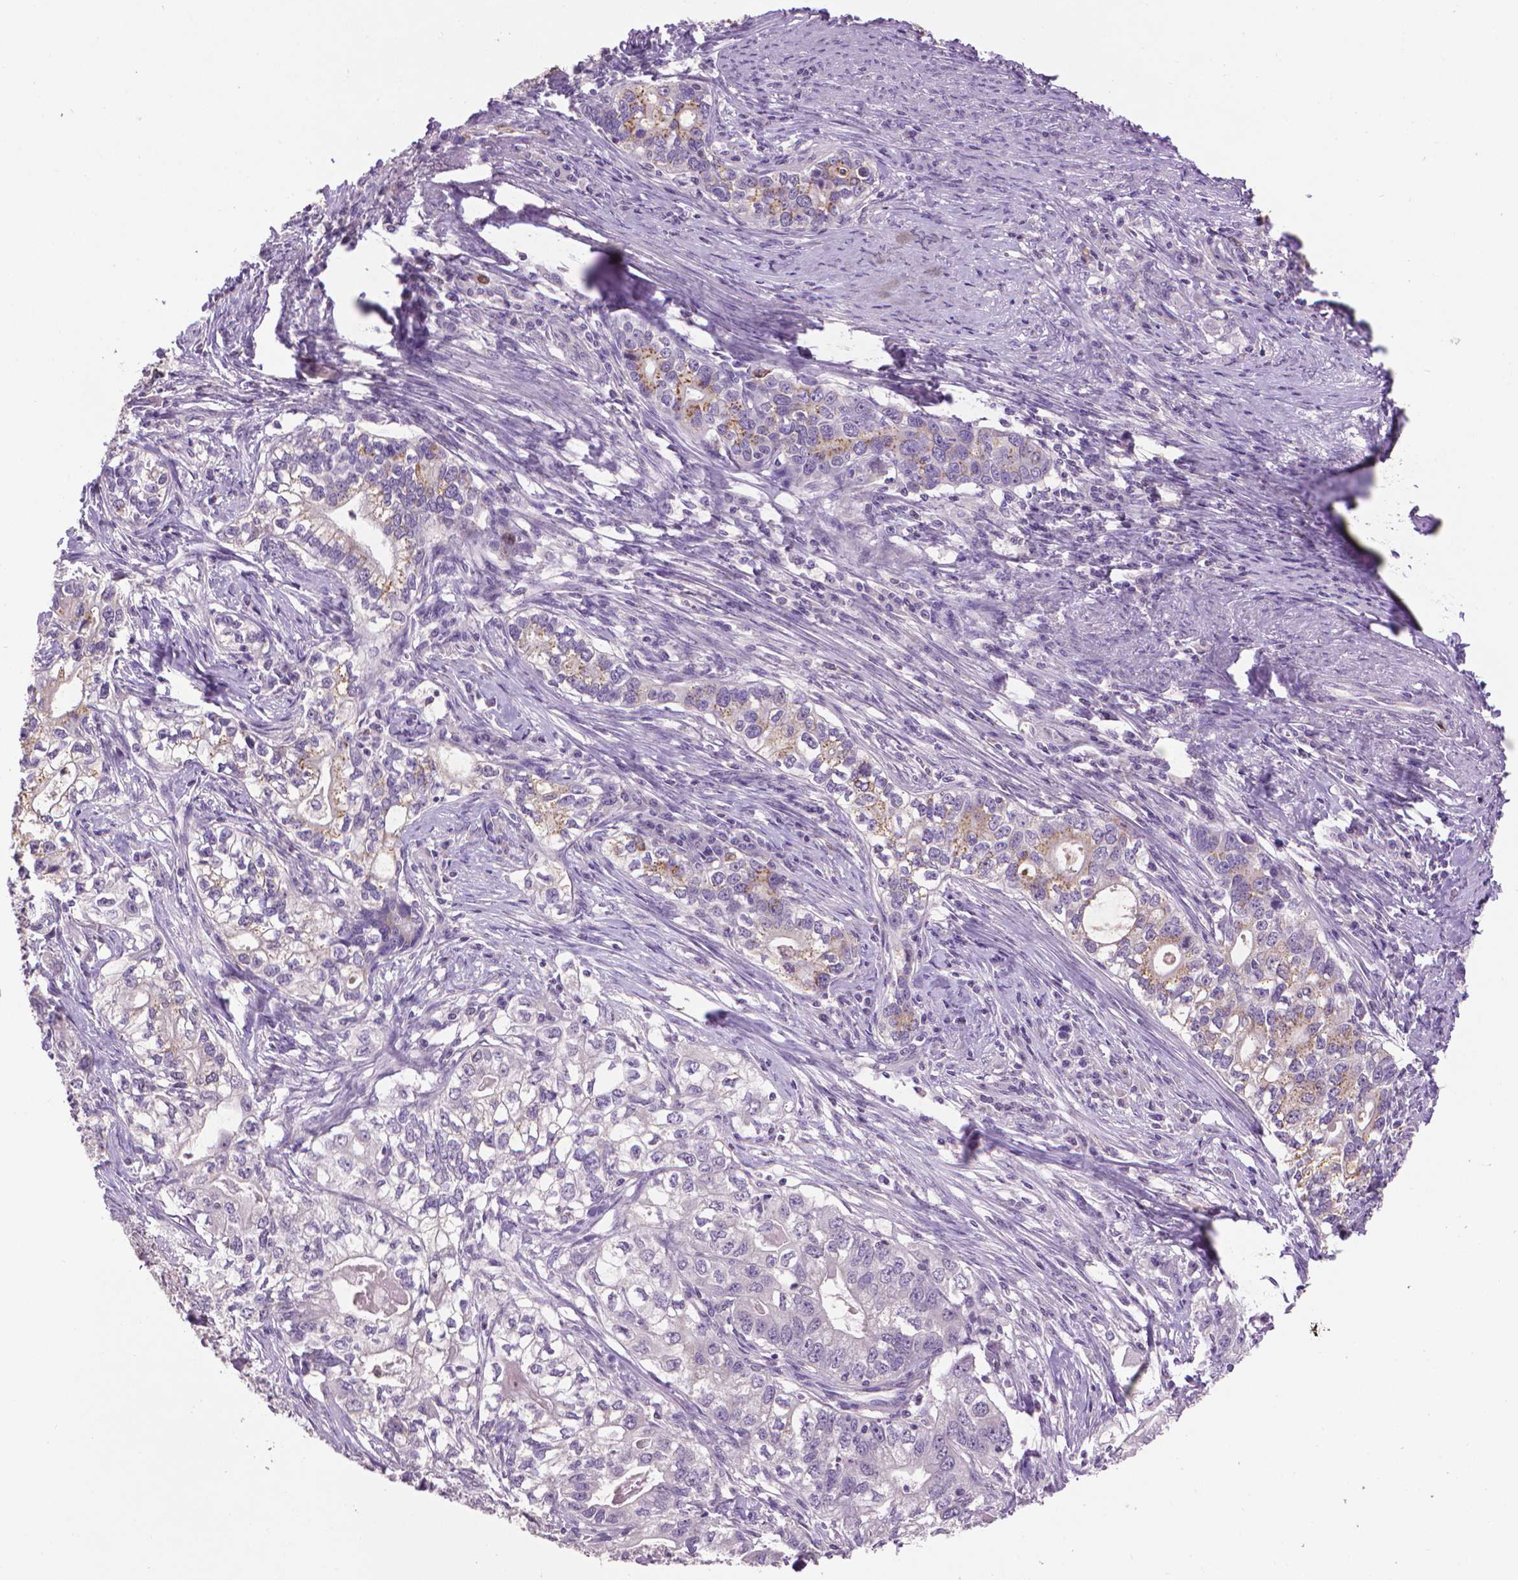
{"staining": {"intensity": "weak", "quantity": "<25%", "location": "cytoplasmic/membranous"}, "tissue": "stomach cancer", "cell_type": "Tumor cells", "image_type": "cancer", "snomed": [{"axis": "morphology", "description": "Adenocarcinoma, NOS"}, {"axis": "topography", "description": "Stomach, lower"}], "caption": "A high-resolution histopathology image shows immunohistochemistry (IHC) staining of stomach cancer (adenocarcinoma), which displays no significant positivity in tumor cells. (DAB IHC, high magnification).", "gene": "CDKN2D", "patient": {"sex": "female", "age": 72}}